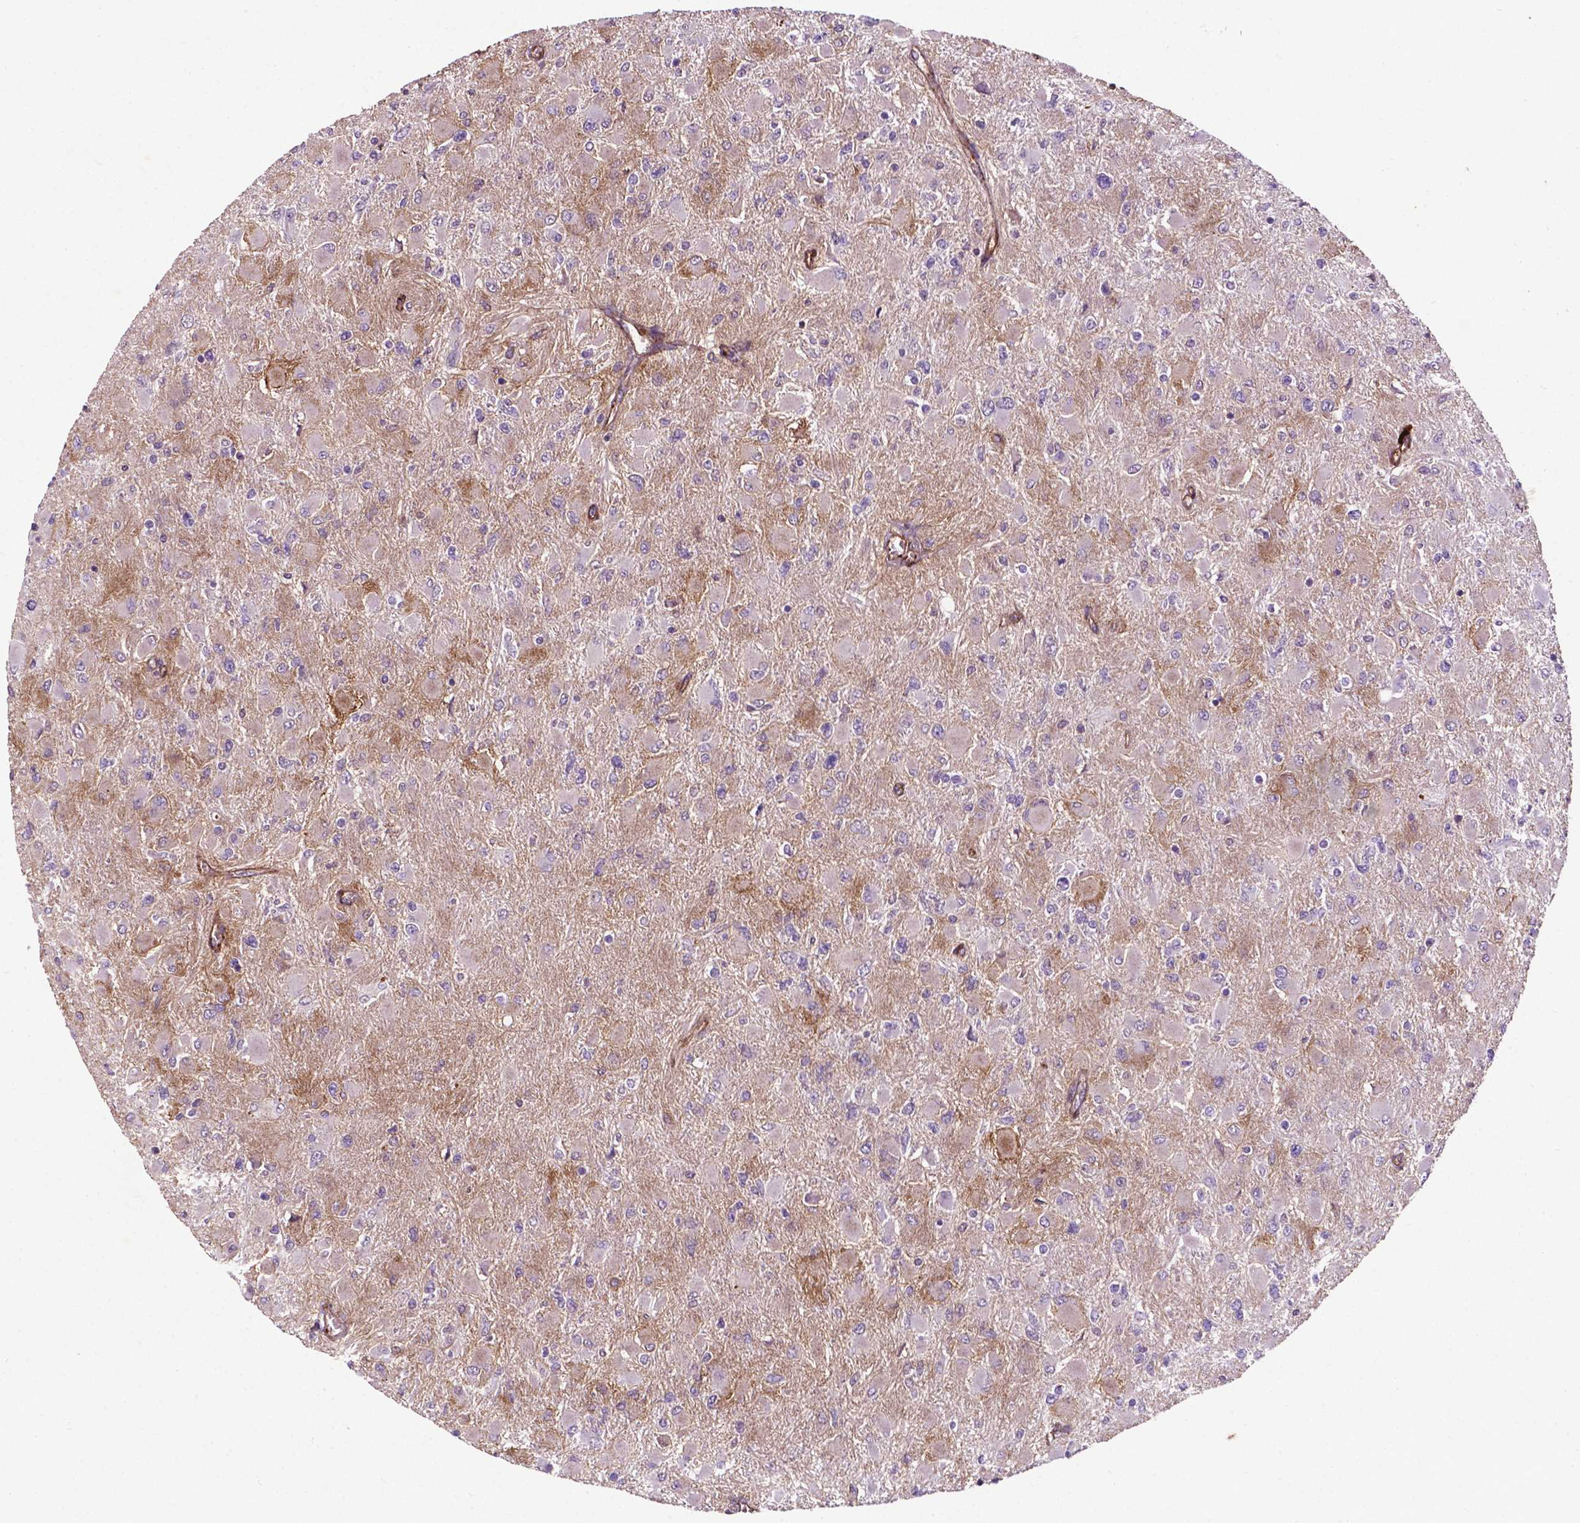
{"staining": {"intensity": "negative", "quantity": "none", "location": "none"}, "tissue": "glioma", "cell_type": "Tumor cells", "image_type": "cancer", "snomed": [{"axis": "morphology", "description": "Glioma, malignant, High grade"}, {"axis": "topography", "description": "Cerebral cortex"}], "caption": "A histopathology image of human malignant glioma (high-grade) is negative for staining in tumor cells. The staining was performed using DAB (3,3'-diaminobenzidine) to visualize the protein expression in brown, while the nuclei were stained in blue with hematoxylin (Magnification: 20x).", "gene": "RRAS", "patient": {"sex": "female", "age": 36}}